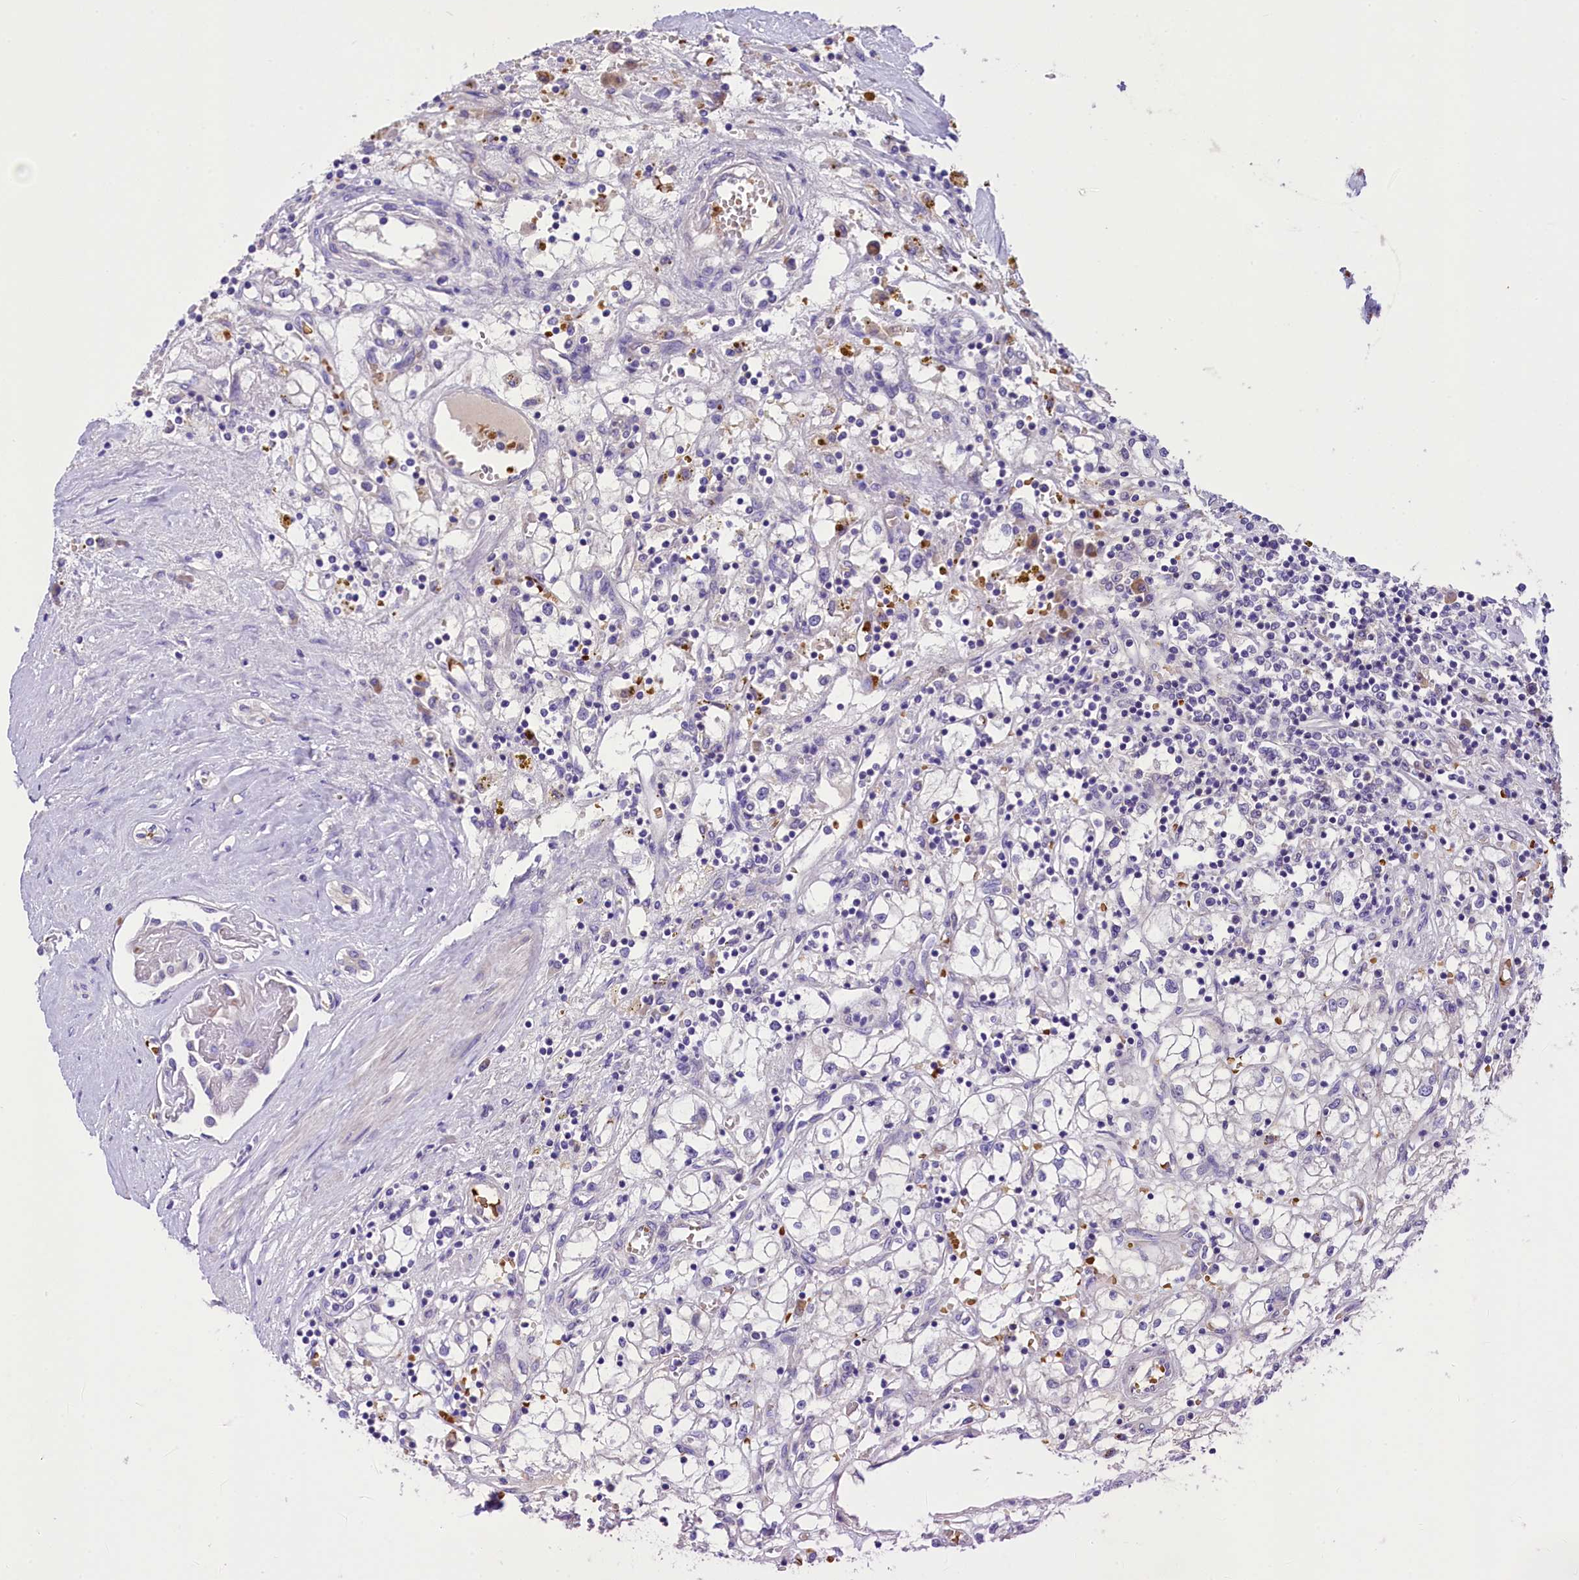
{"staining": {"intensity": "negative", "quantity": "none", "location": "none"}, "tissue": "renal cancer", "cell_type": "Tumor cells", "image_type": "cancer", "snomed": [{"axis": "morphology", "description": "Adenocarcinoma, NOS"}, {"axis": "topography", "description": "Kidney"}], "caption": "Immunohistochemistry photomicrograph of human renal cancer stained for a protein (brown), which displays no staining in tumor cells. (DAB immunohistochemistry (IHC) with hematoxylin counter stain).", "gene": "LARP4", "patient": {"sex": "male", "age": 56}}